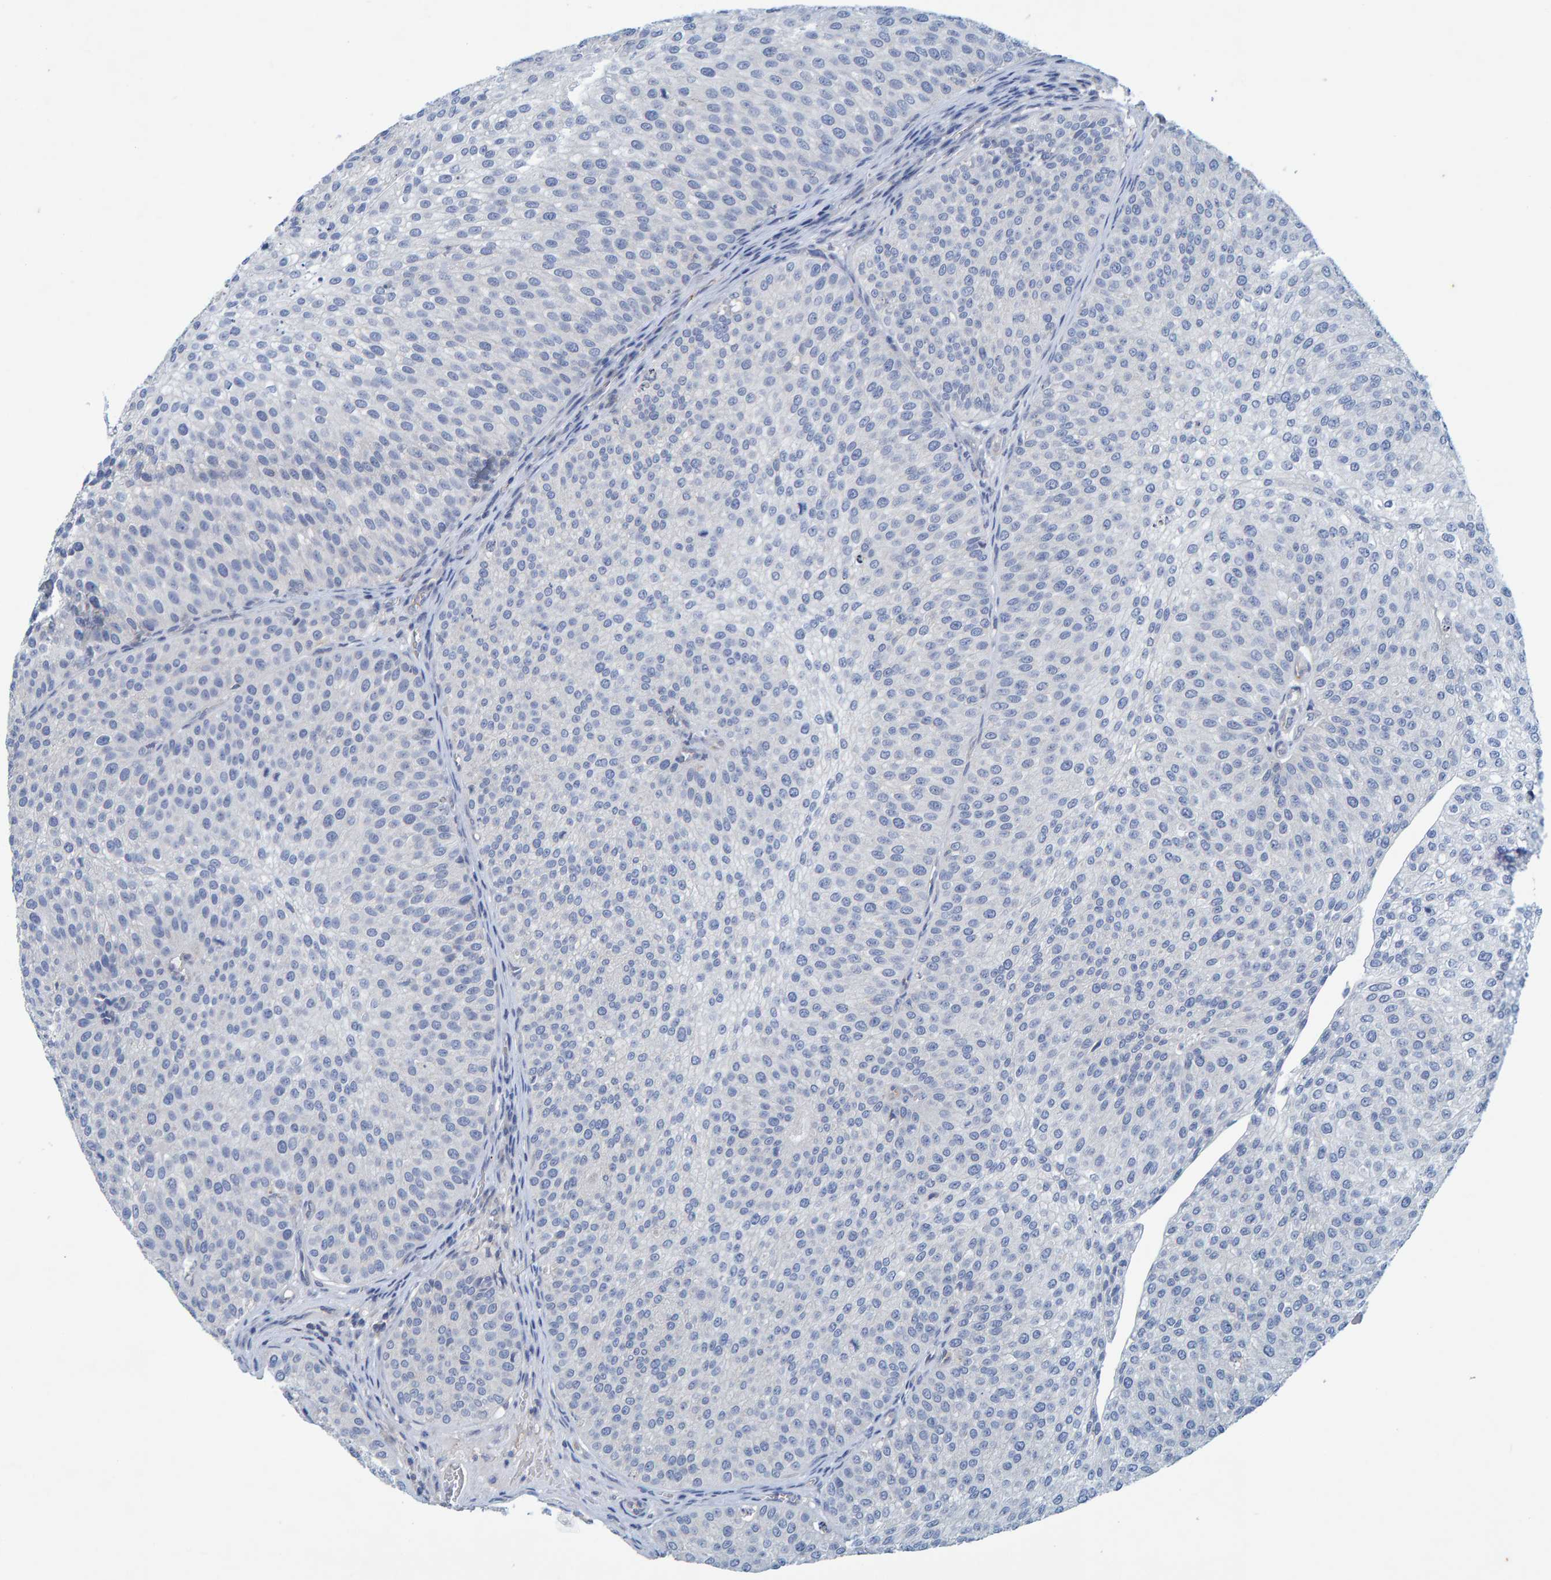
{"staining": {"intensity": "negative", "quantity": "none", "location": "none"}, "tissue": "urothelial cancer", "cell_type": "Tumor cells", "image_type": "cancer", "snomed": [{"axis": "morphology", "description": "Urothelial carcinoma, Low grade"}, {"axis": "topography", "description": "Smooth muscle"}, {"axis": "topography", "description": "Urinary bladder"}], "caption": "The IHC histopathology image has no significant positivity in tumor cells of urothelial carcinoma (low-grade) tissue. (DAB immunohistochemistry with hematoxylin counter stain).", "gene": "ALAD", "patient": {"sex": "male", "age": 60}}